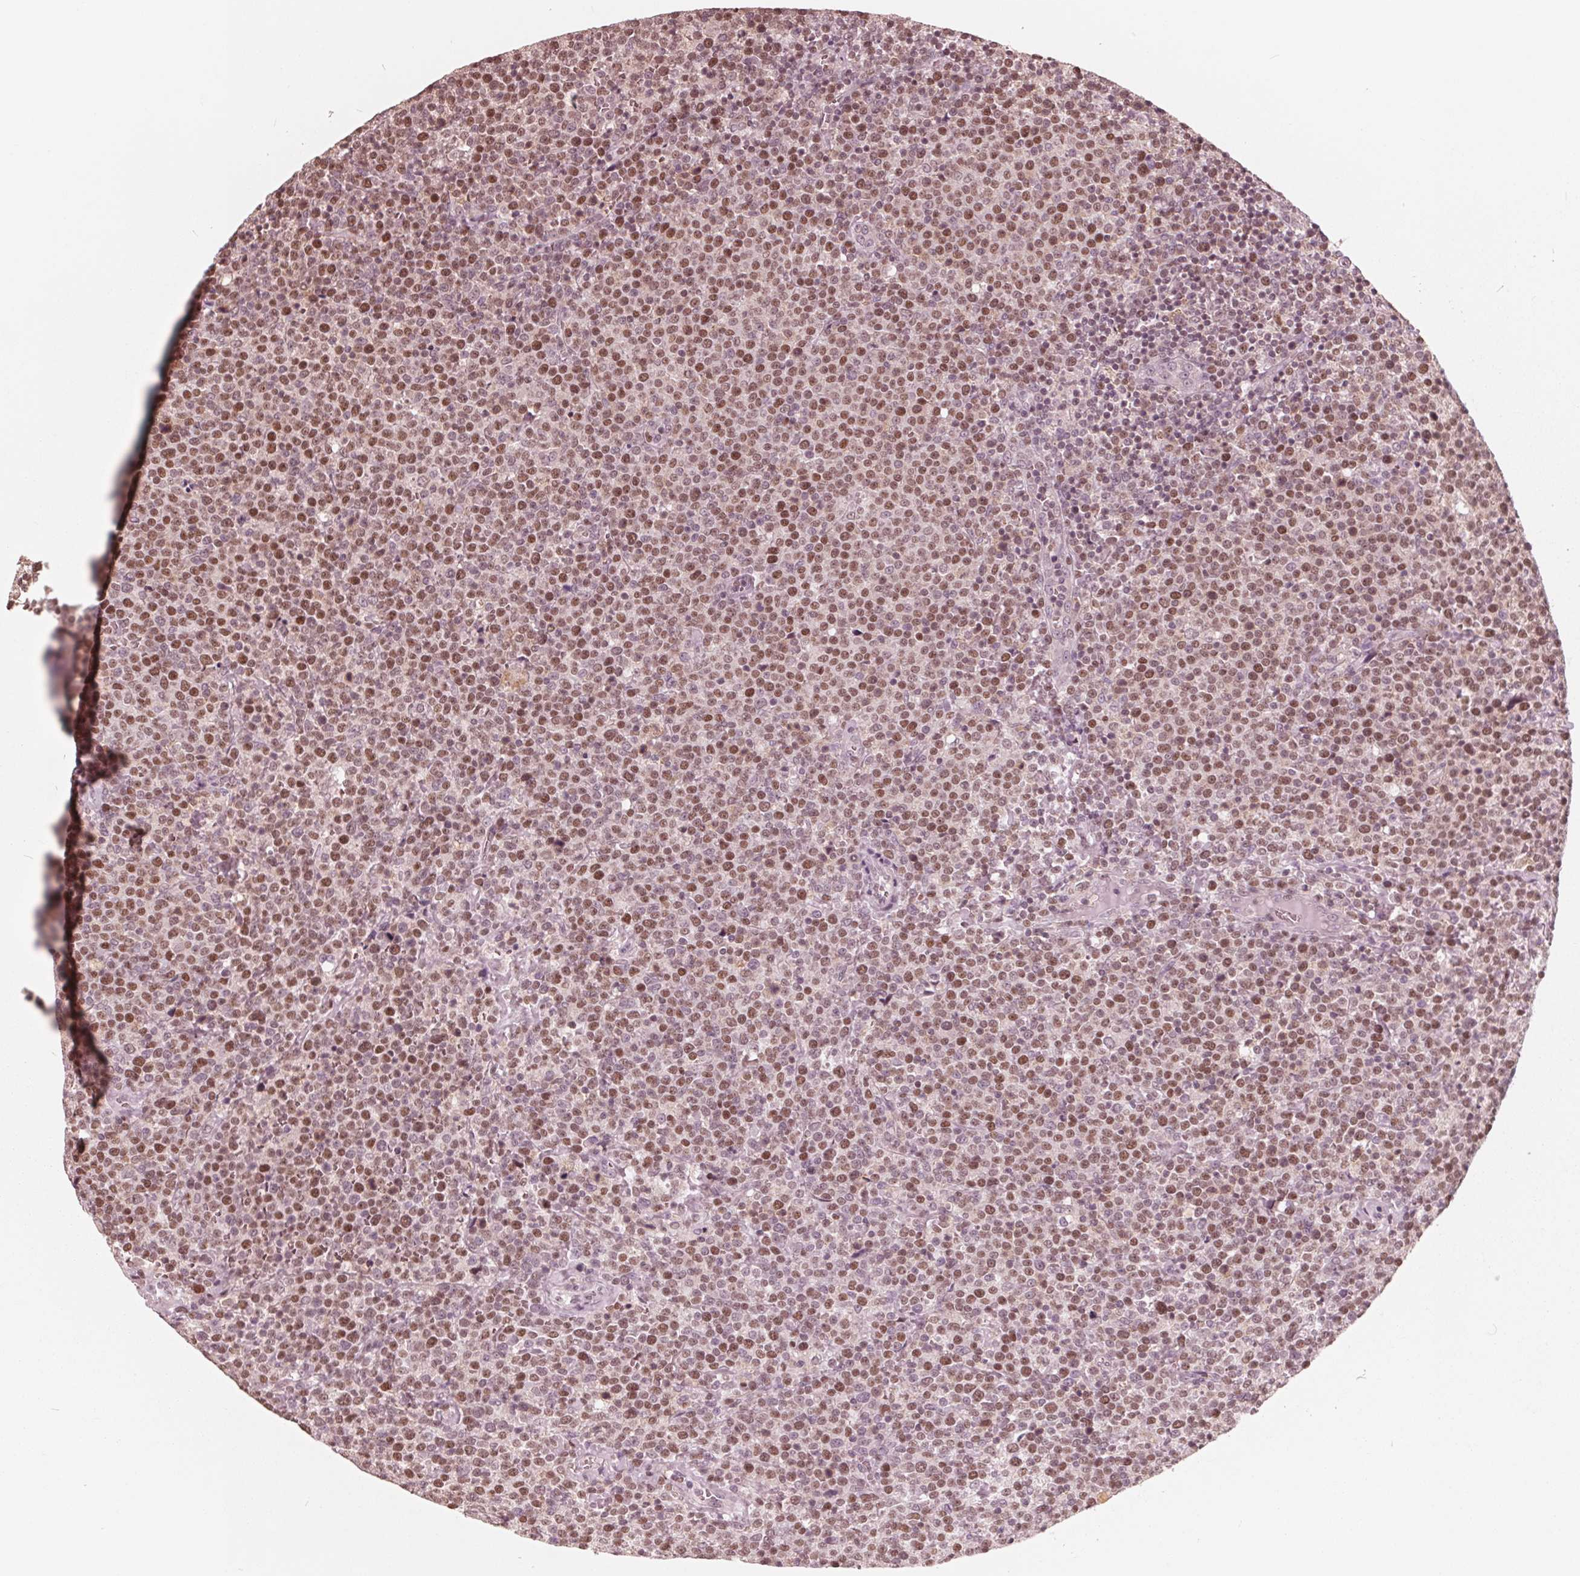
{"staining": {"intensity": "moderate", "quantity": ">75%", "location": "nuclear"}, "tissue": "lymphoma", "cell_type": "Tumor cells", "image_type": "cancer", "snomed": [{"axis": "morphology", "description": "Malignant lymphoma, non-Hodgkin's type, High grade"}, {"axis": "topography", "description": "Lymph node"}], "caption": "An immunohistochemistry micrograph of tumor tissue is shown. Protein staining in brown highlights moderate nuclear positivity in lymphoma within tumor cells.", "gene": "HIRIP3", "patient": {"sex": "male", "age": 61}}